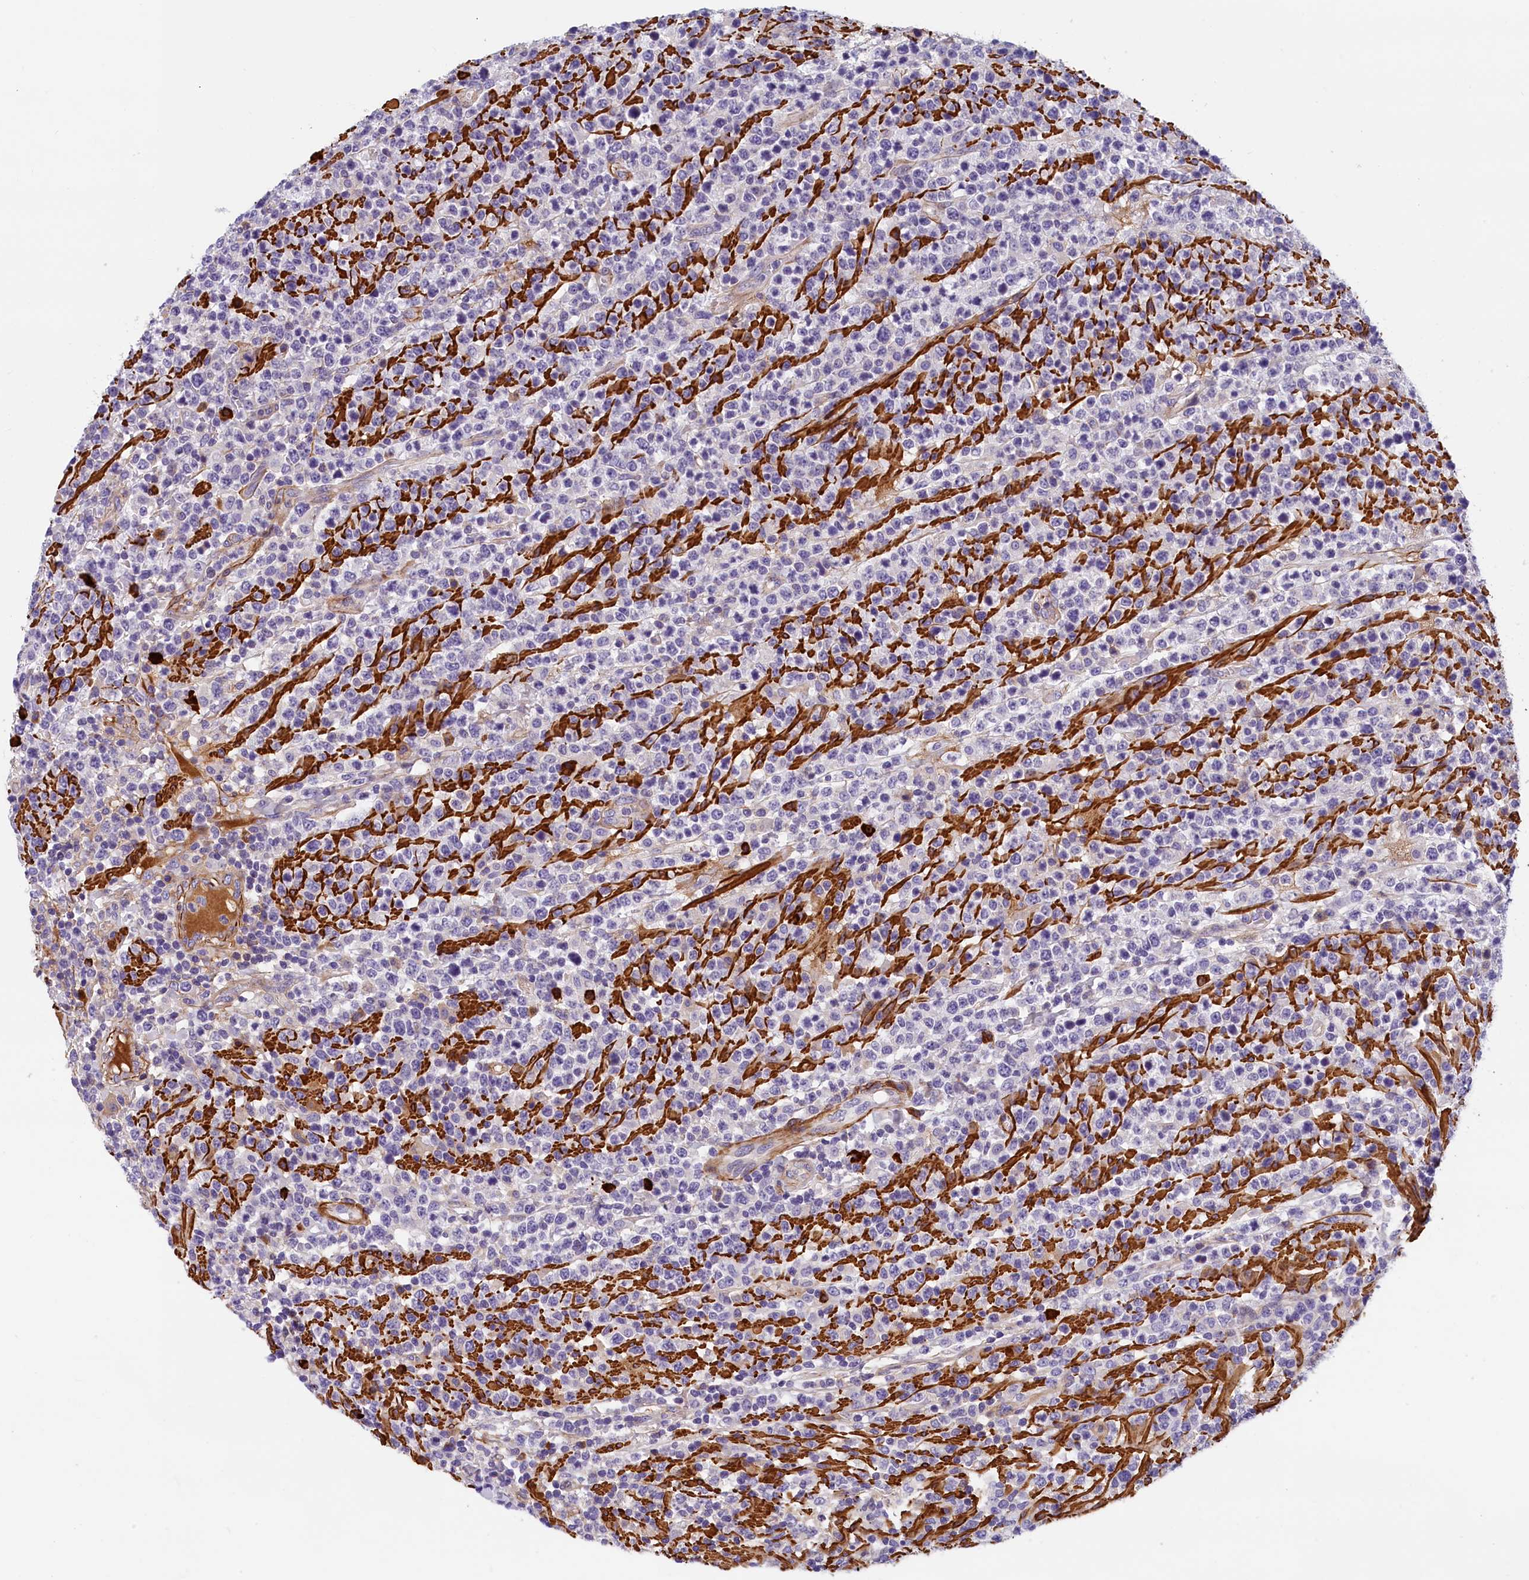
{"staining": {"intensity": "negative", "quantity": "none", "location": "none"}, "tissue": "lymphoma", "cell_type": "Tumor cells", "image_type": "cancer", "snomed": [{"axis": "morphology", "description": "Malignant lymphoma, non-Hodgkin's type, High grade"}, {"axis": "topography", "description": "Colon"}], "caption": "A micrograph of lymphoma stained for a protein exhibits no brown staining in tumor cells. The staining is performed using DAB (3,3'-diaminobenzidine) brown chromogen with nuclei counter-stained in using hematoxylin.", "gene": "BCL2L13", "patient": {"sex": "female", "age": 53}}